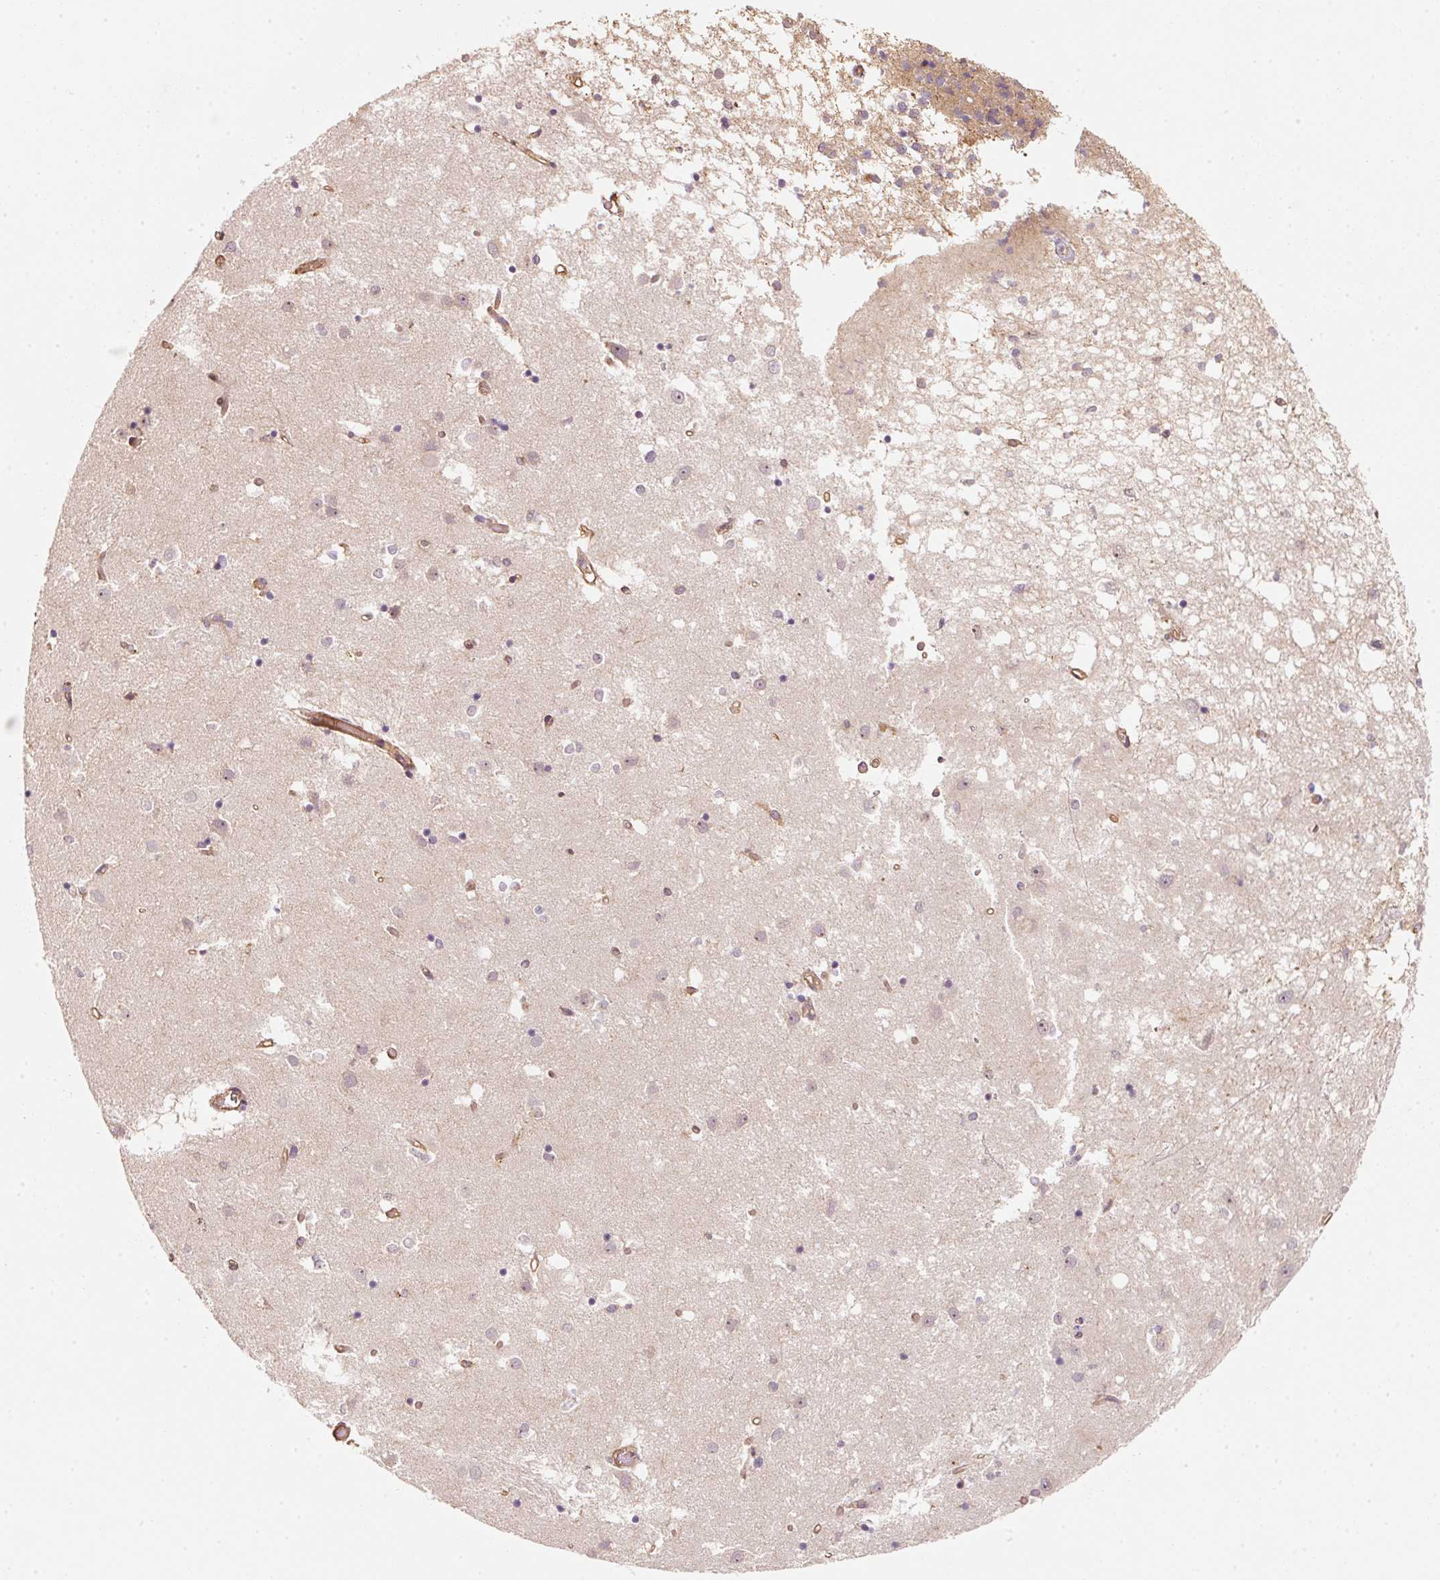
{"staining": {"intensity": "negative", "quantity": "none", "location": "none"}, "tissue": "caudate", "cell_type": "Glial cells", "image_type": "normal", "snomed": [{"axis": "morphology", "description": "Normal tissue, NOS"}, {"axis": "topography", "description": "Lateral ventricle wall"}], "caption": "Immunohistochemistry (IHC) histopathology image of unremarkable caudate: caudate stained with DAB demonstrates no significant protein expression in glial cells. (Stains: DAB (3,3'-diaminobenzidine) IHC with hematoxylin counter stain, Microscopy: brightfield microscopy at high magnification).", "gene": "CEP95", "patient": {"sex": "male", "age": 70}}